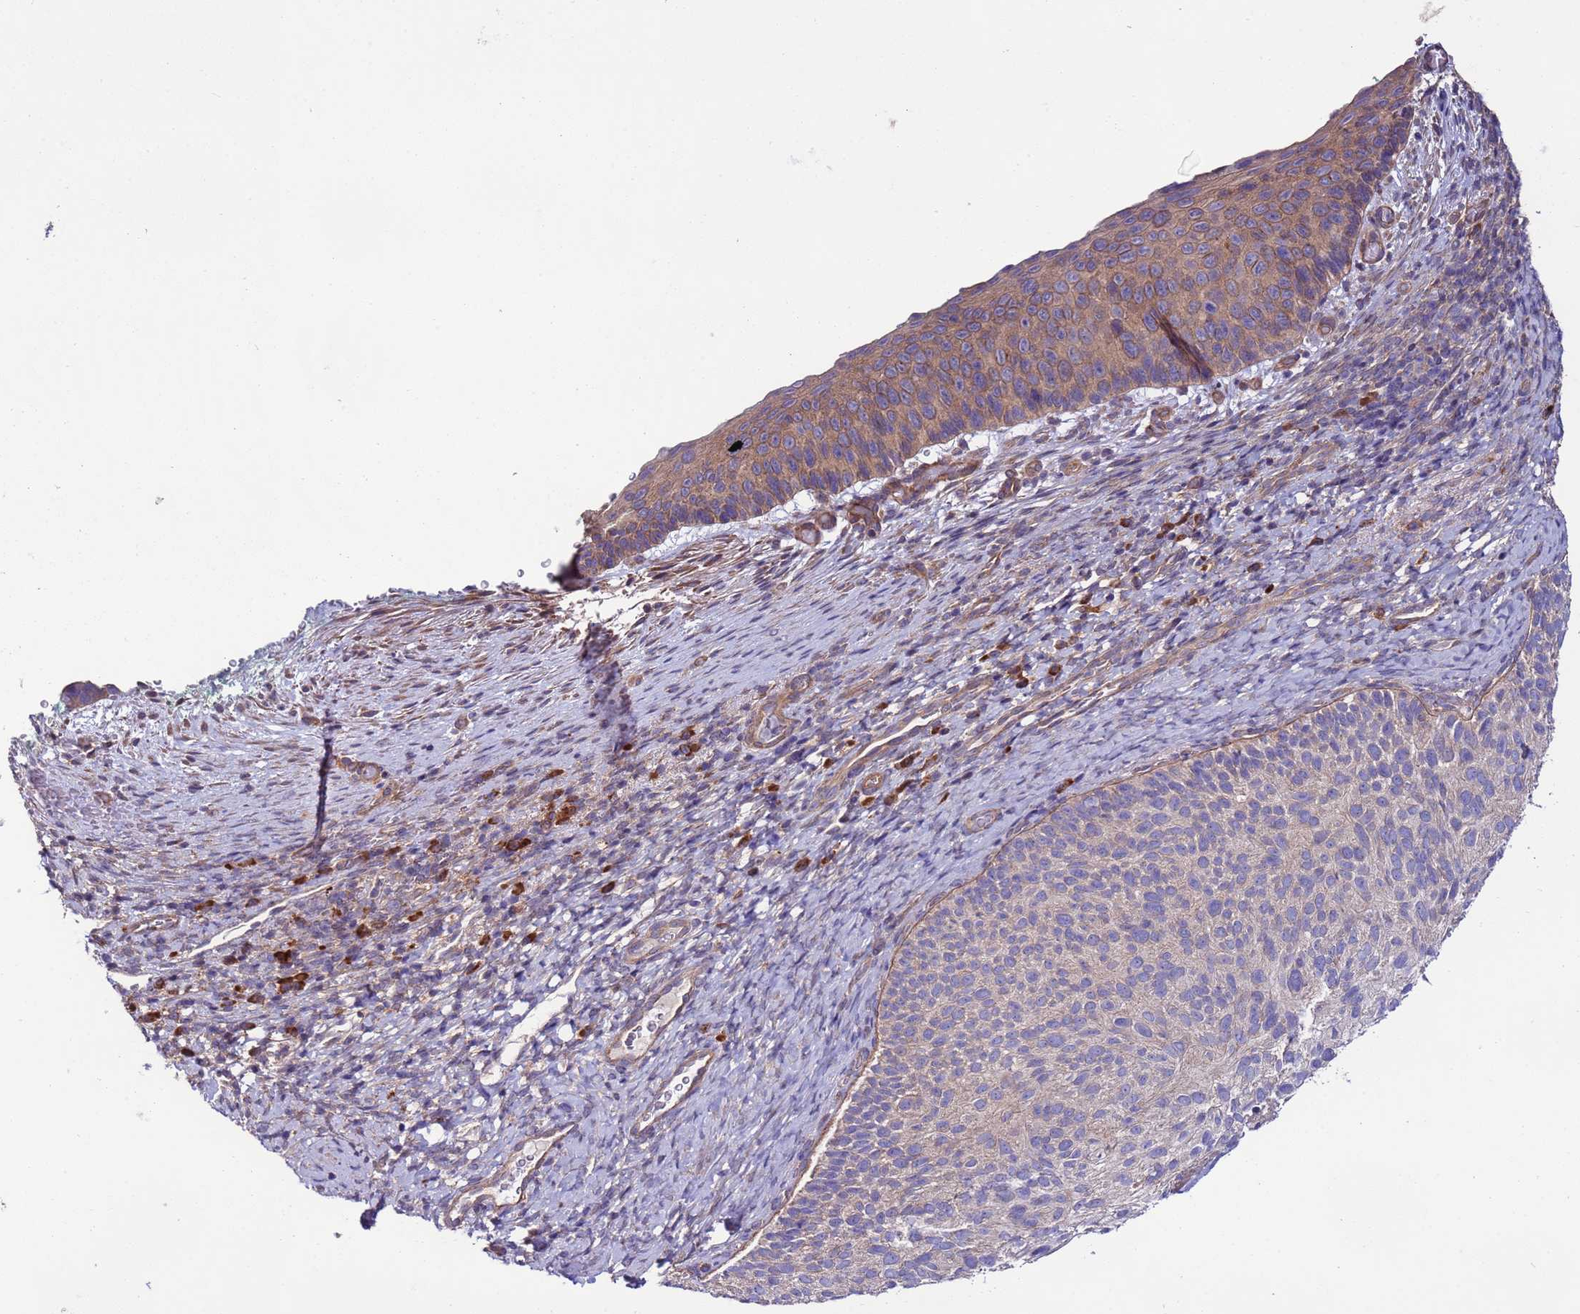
{"staining": {"intensity": "weak", "quantity": "25%-75%", "location": "cytoplasmic/membranous"}, "tissue": "cervical cancer", "cell_type": "Tumor cells", "image_type": "cancer", "snomed": [{"axis": "morphology", "description": "Squamous cell carcinoma, NOS"}, {"axis": "topography", "description": "Cervix"}], "caption": "Immunohistochemistry micrograph of neoplastic tissue: human cervical cancer (squamous cell carcinoma) stained using immunohistochemistry (IHC) displays low levels of weak protein expression localized specifically in the cytoplasmic/membranous of tumor cells, appearing as a cytoplasmic/membranous brown color.", "gene": "SPCS1", "patient": {"sex": "female", "age": 80}}